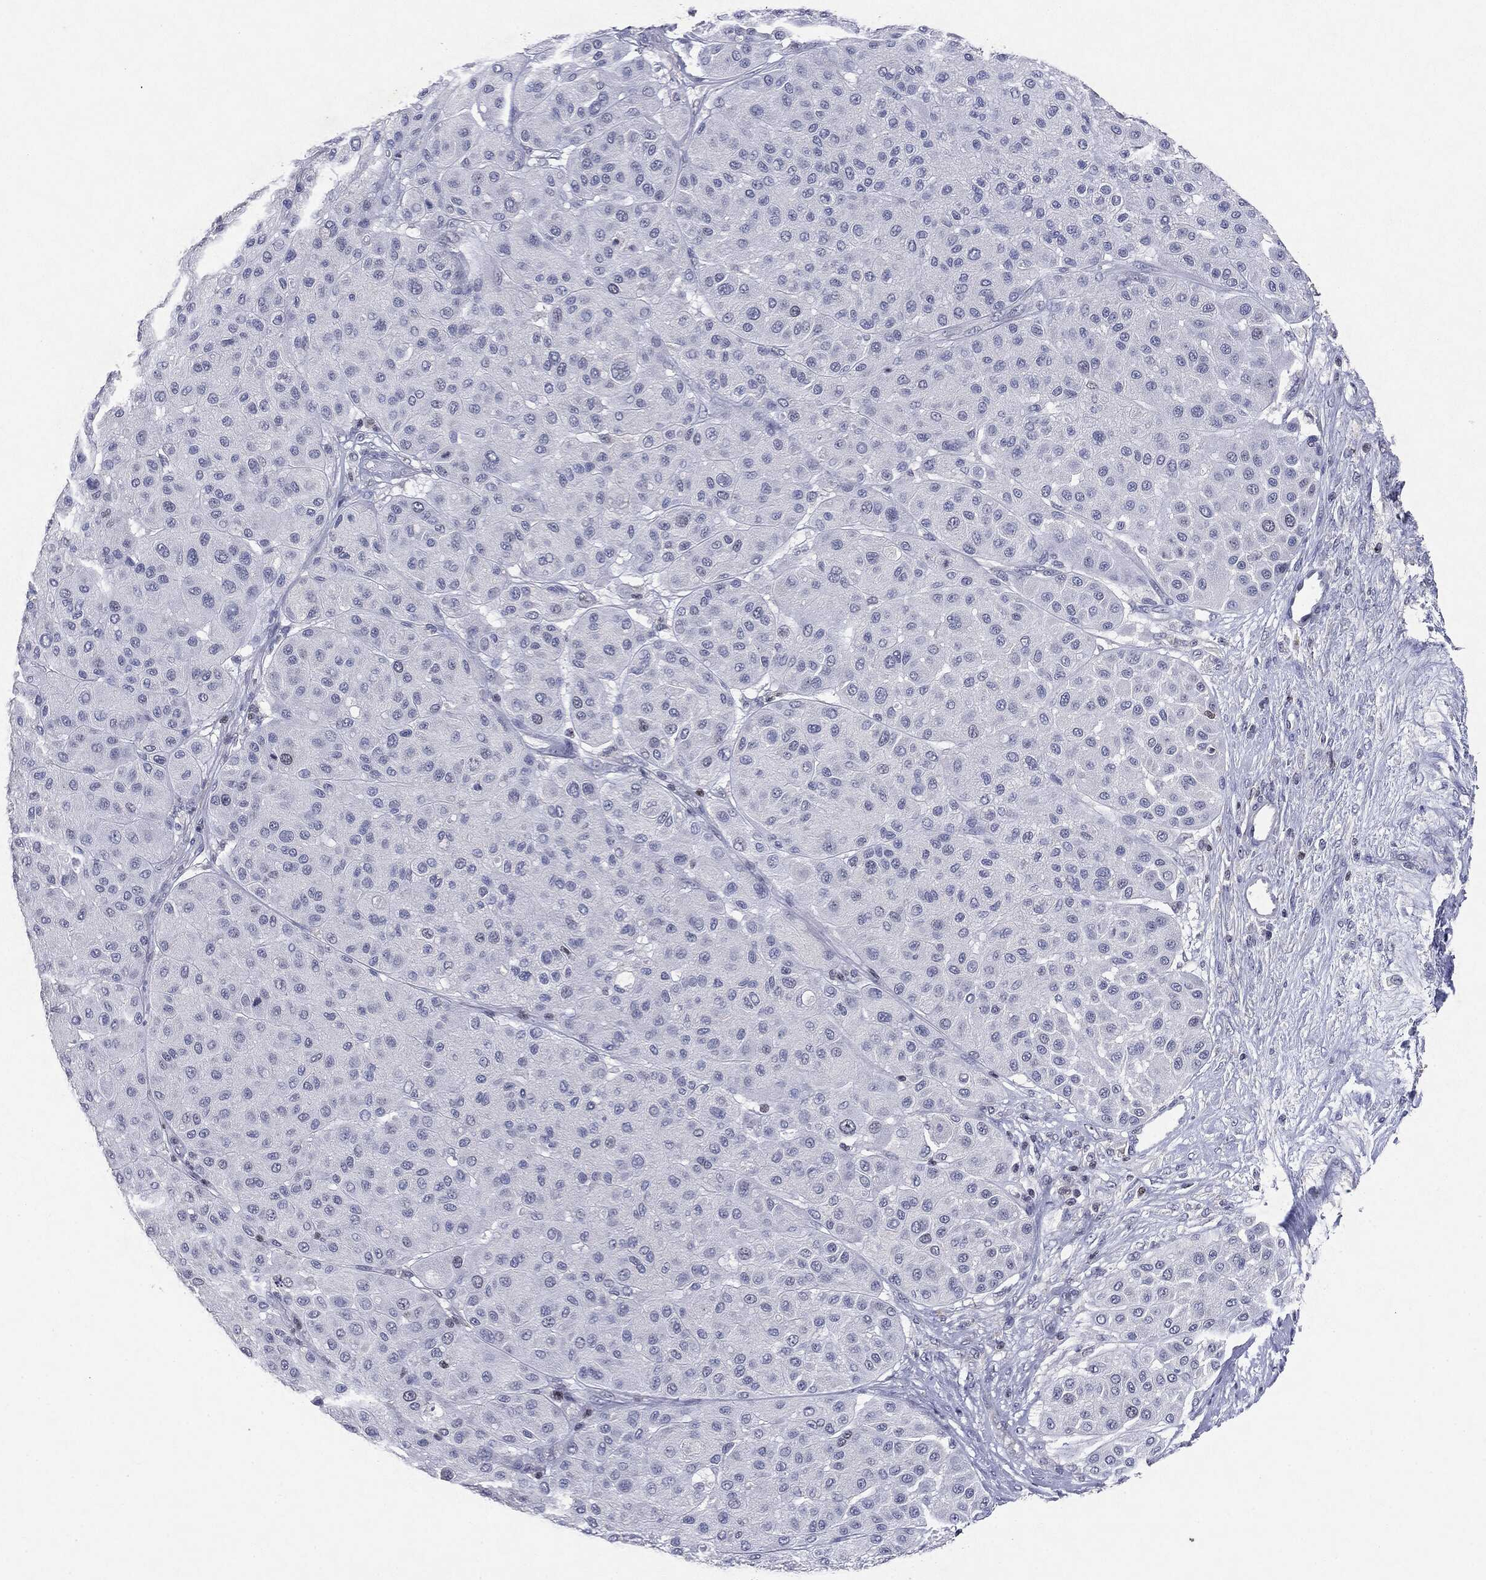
{"staining": {"intensity": "negative", "quantity": "none", "location": "none"}, "tissue": "melanoma", "cell_type": "Tumor cells", "image_type": "cancer", "snomed": [{"axis": "morphology", "description": "Malignant melanoma, Metastatic site"}, {"axis": "topography", "description": "Smooth muscle"}], "caption": "Malignant melanoma (metastatic site) was stained to show a protein in brown. There is no significant expression in tumor cells. The staining was performed using DAB (3,3'-diaminobenzidine) to visualize the protein expression in brown, while the nuclei were stained in blue with hematoxylin (Magnification: 20x).", "gene": "KIF2C", "patient": {"sex": "male", "age": 41}}